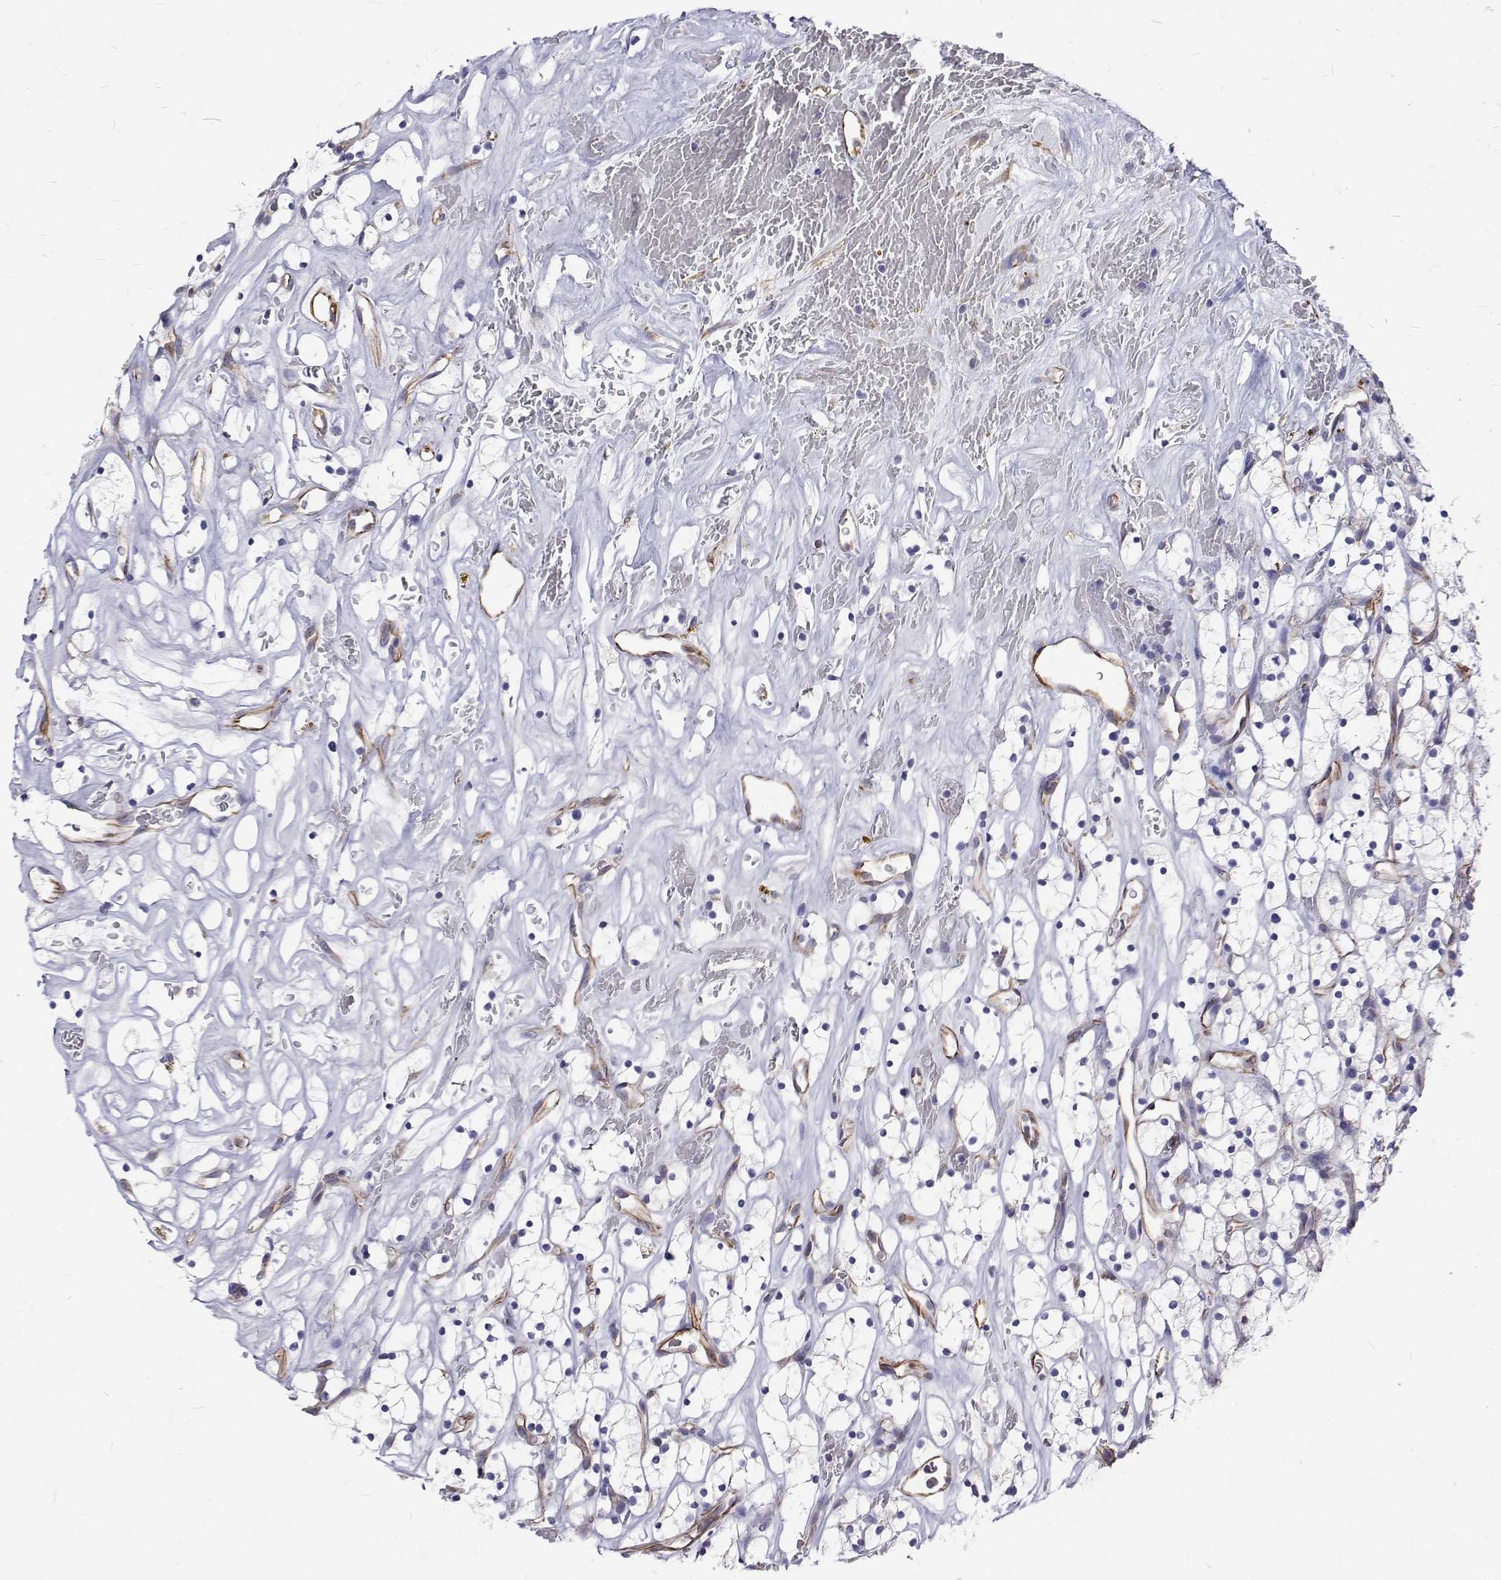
{"staining": {"intensity": "negative", "quantity": "none", "location": "none"}, "tissue": "renal cancer", "cell_type": "Tumor cells", "image_type": "cancer", "snomed": [{"axis": "morphology", "description": "Adenocarcinoma, NOS"}, {"axis": "topography", "description": "Kidney"}], "caption": "A histopathology image of renal cancer (adenocarcinoma) stained for a protein shows no brown staining in tumor cells. (Stains: DAB immunohistochemistry with hematoxylin counter stain, Microscopy: brightfield microscopy at high magnification).", "gene": "OPRPN", "patient": {"sex": "female", "age": 64}}